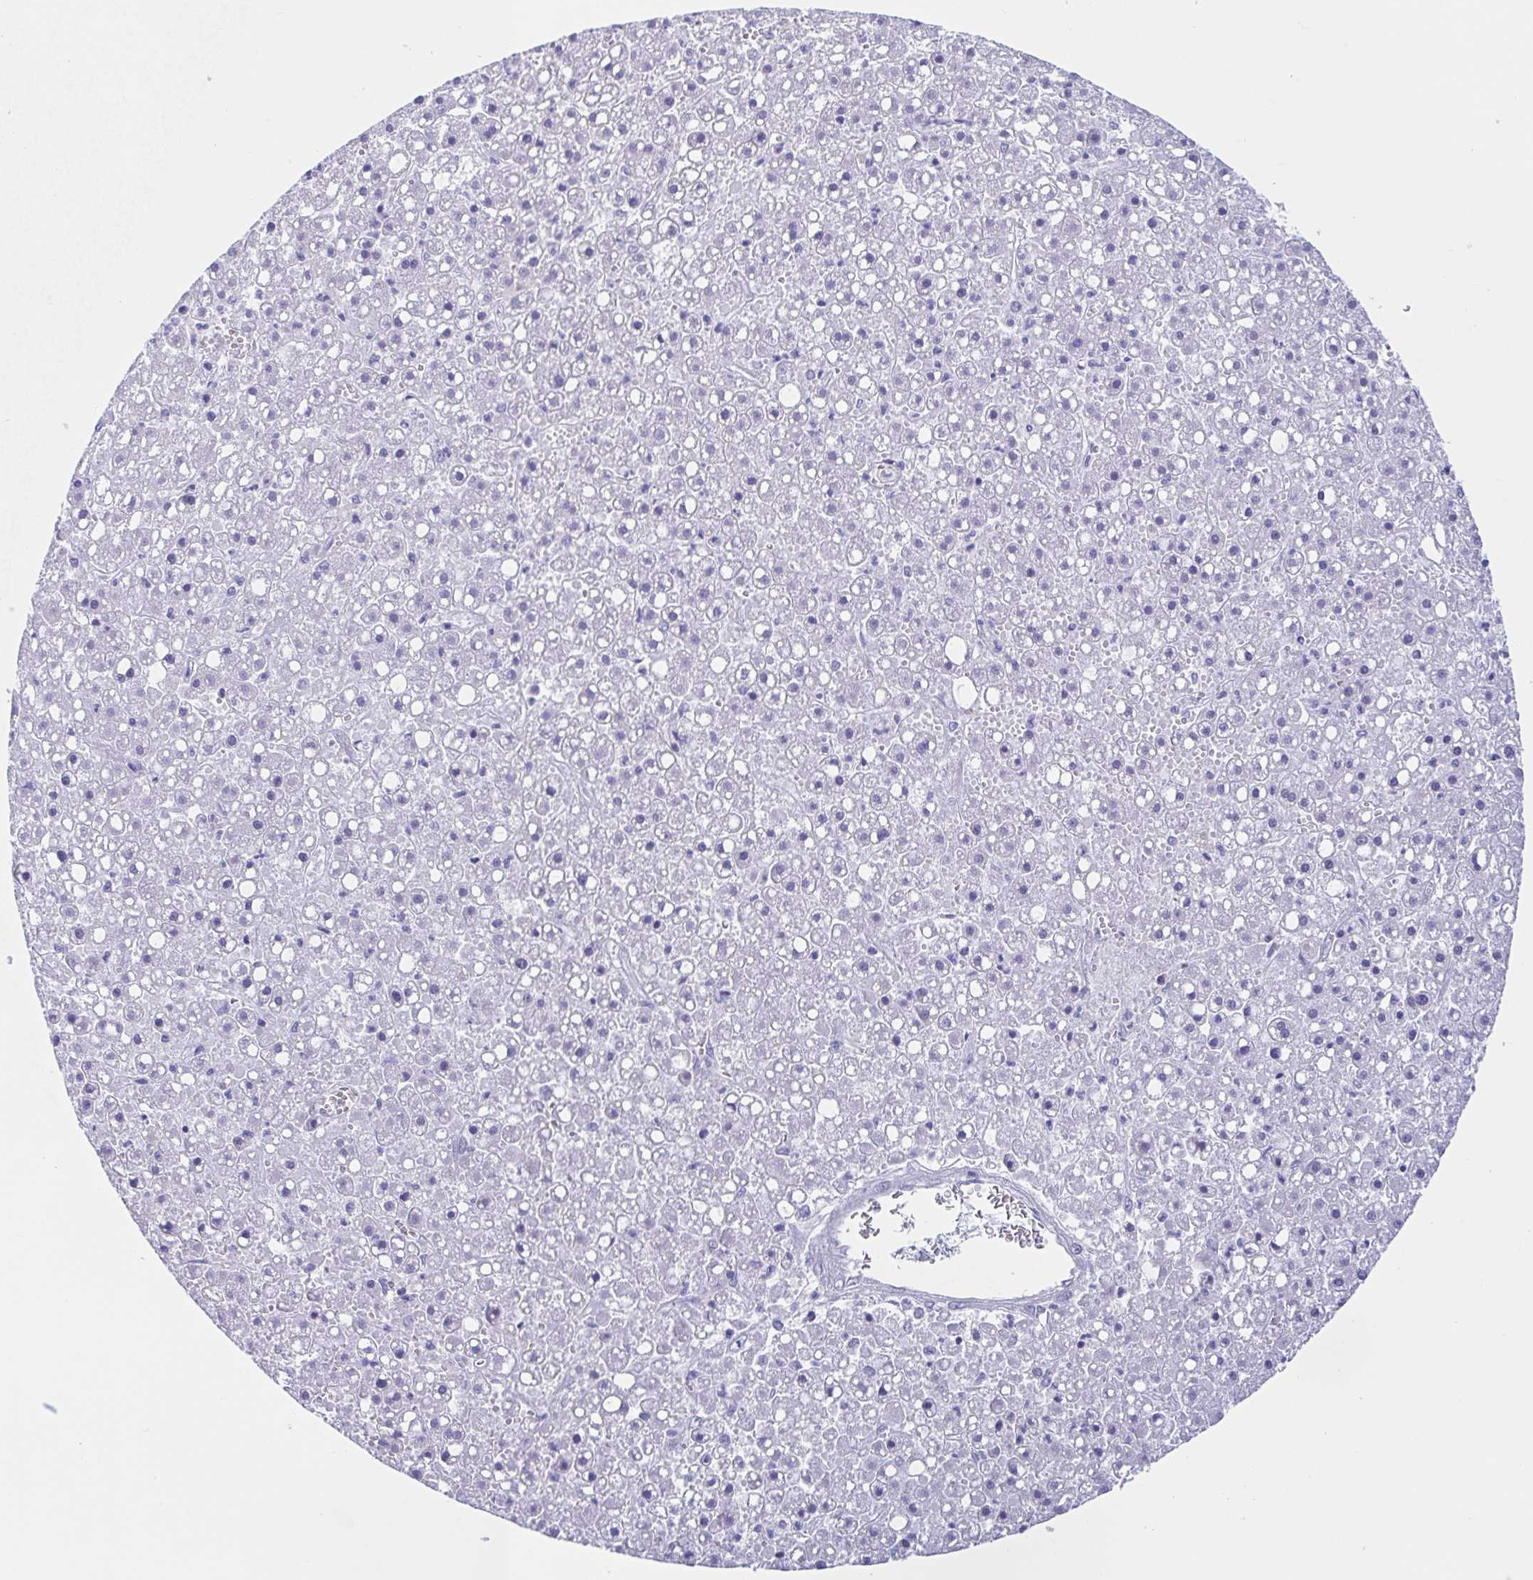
{"staining": {"intensity": "negative", "quantity": "none", "location": "none"}, "tissue": "liver cancer", "cell_type": "Tumor cells", "image_type": "cancer", "snomed": [{"axis": "morphology", "description": "Carcinoma, Hepatocellular, NOS"}, {"axis": "topography", "description": "Liver"}], "caption": "IHC of liver cancer (hepatocellular carcinoma) demonstrates no positivity in tumor cells. The staining is performed using DAB brown chromogen with nuclei counter-stained in using hematoxylin.", "gene": "TEX12", "patient": {"sex": "male", "age": 67}}